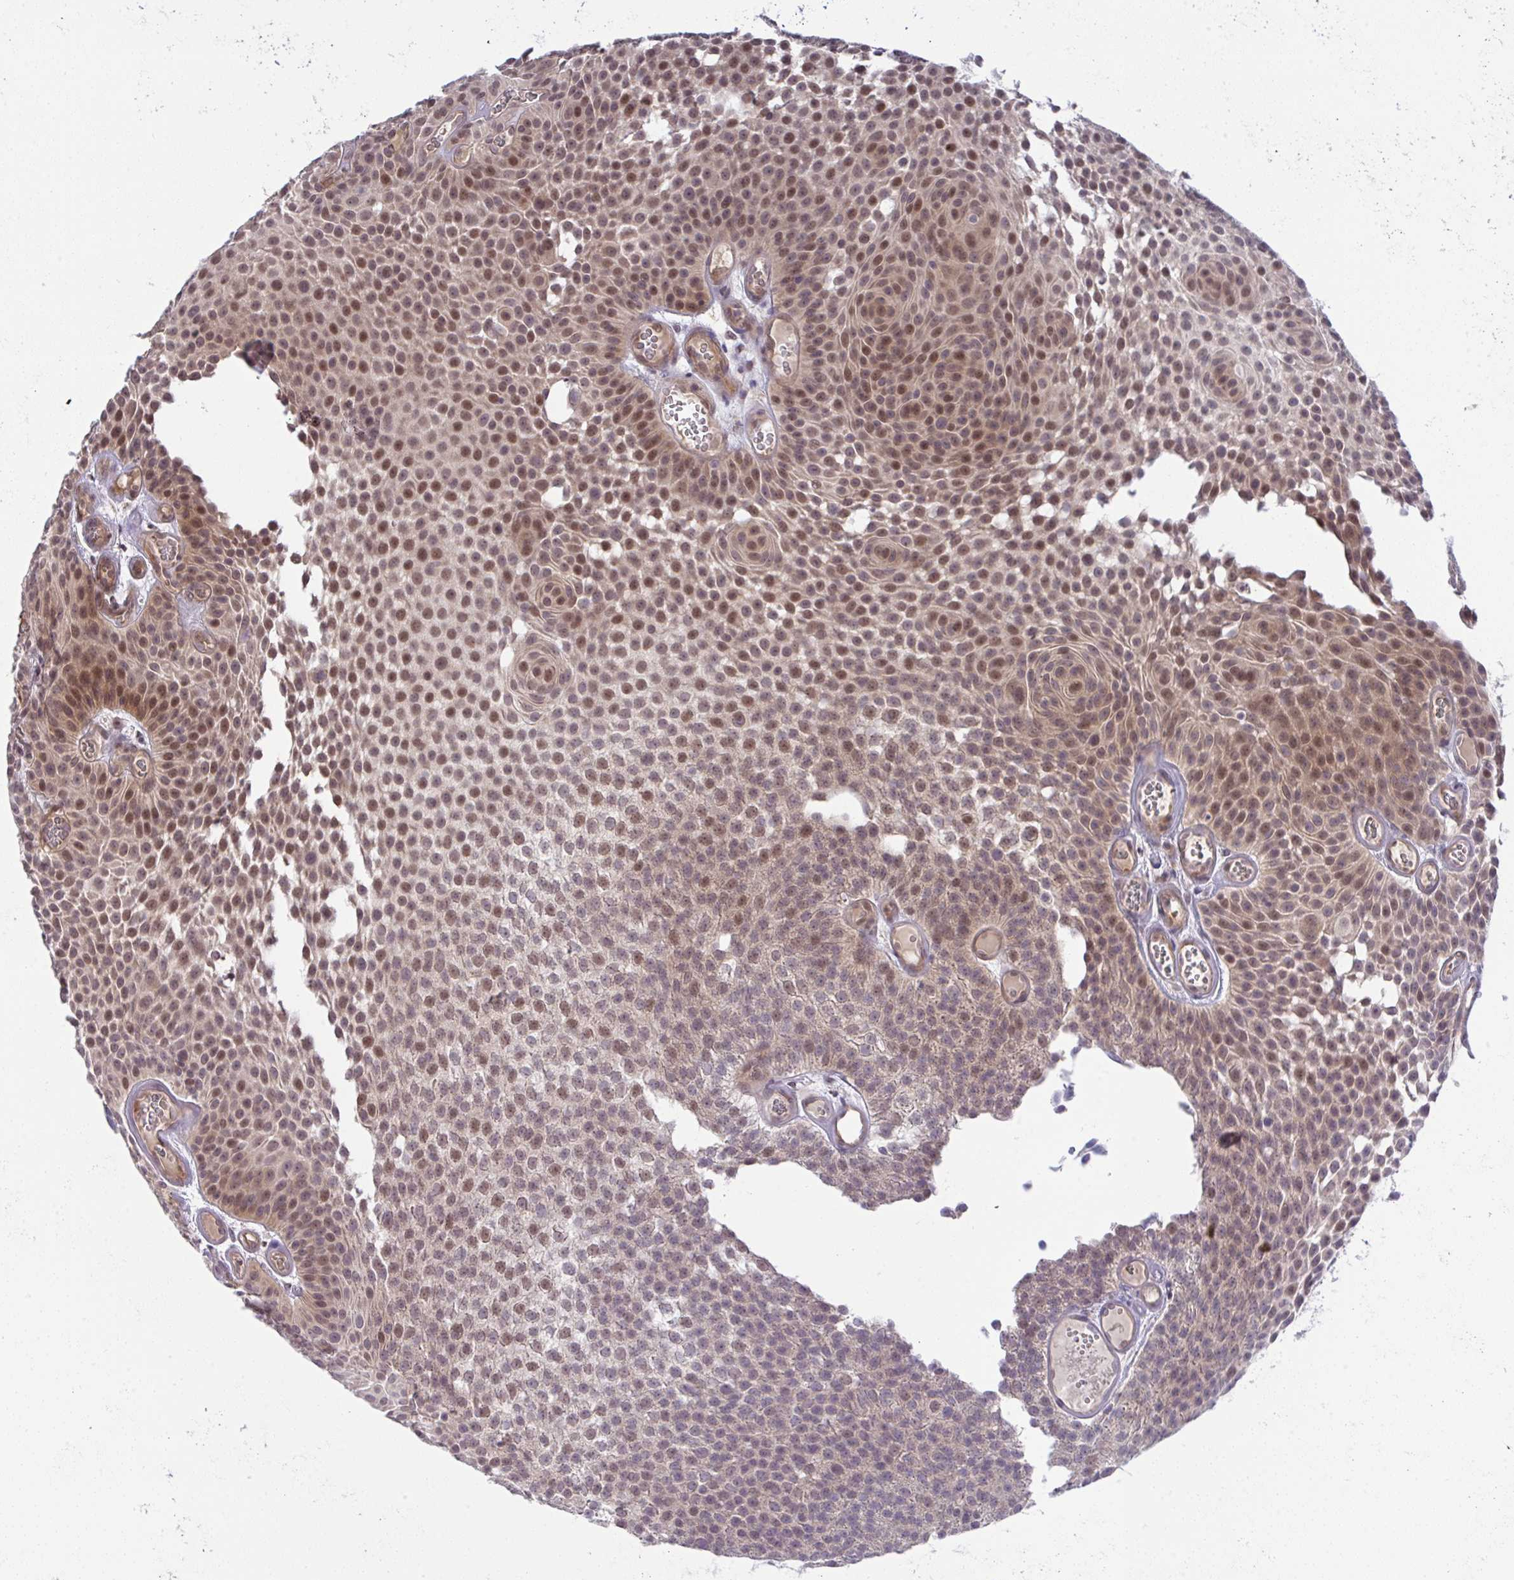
{"staining": {"intensity": "moderate", "quantity": ">75%", "location": "cytoplasmic/membranous,nuclear"}, "tissue": "urothelial cancer", "cell_type": "Tumor cells", "image_type": "cancer", "snomed": [{"axis": "morphology", "description": "Urothelial carcinoma, Low grade"}, {"axis": "topography", "description": "Urinary bladder"}], "caption": "A medium amount of moderate cytoplasmic/membranous and nuclear staining is appreciated in approximately >75% of tumor cells in urothelial cancer tissue. (Brightfield microscopy of DAB IHC at high magnification).", "gene": "C9orf64", "patient": {"sex": "male", "age": 82}}